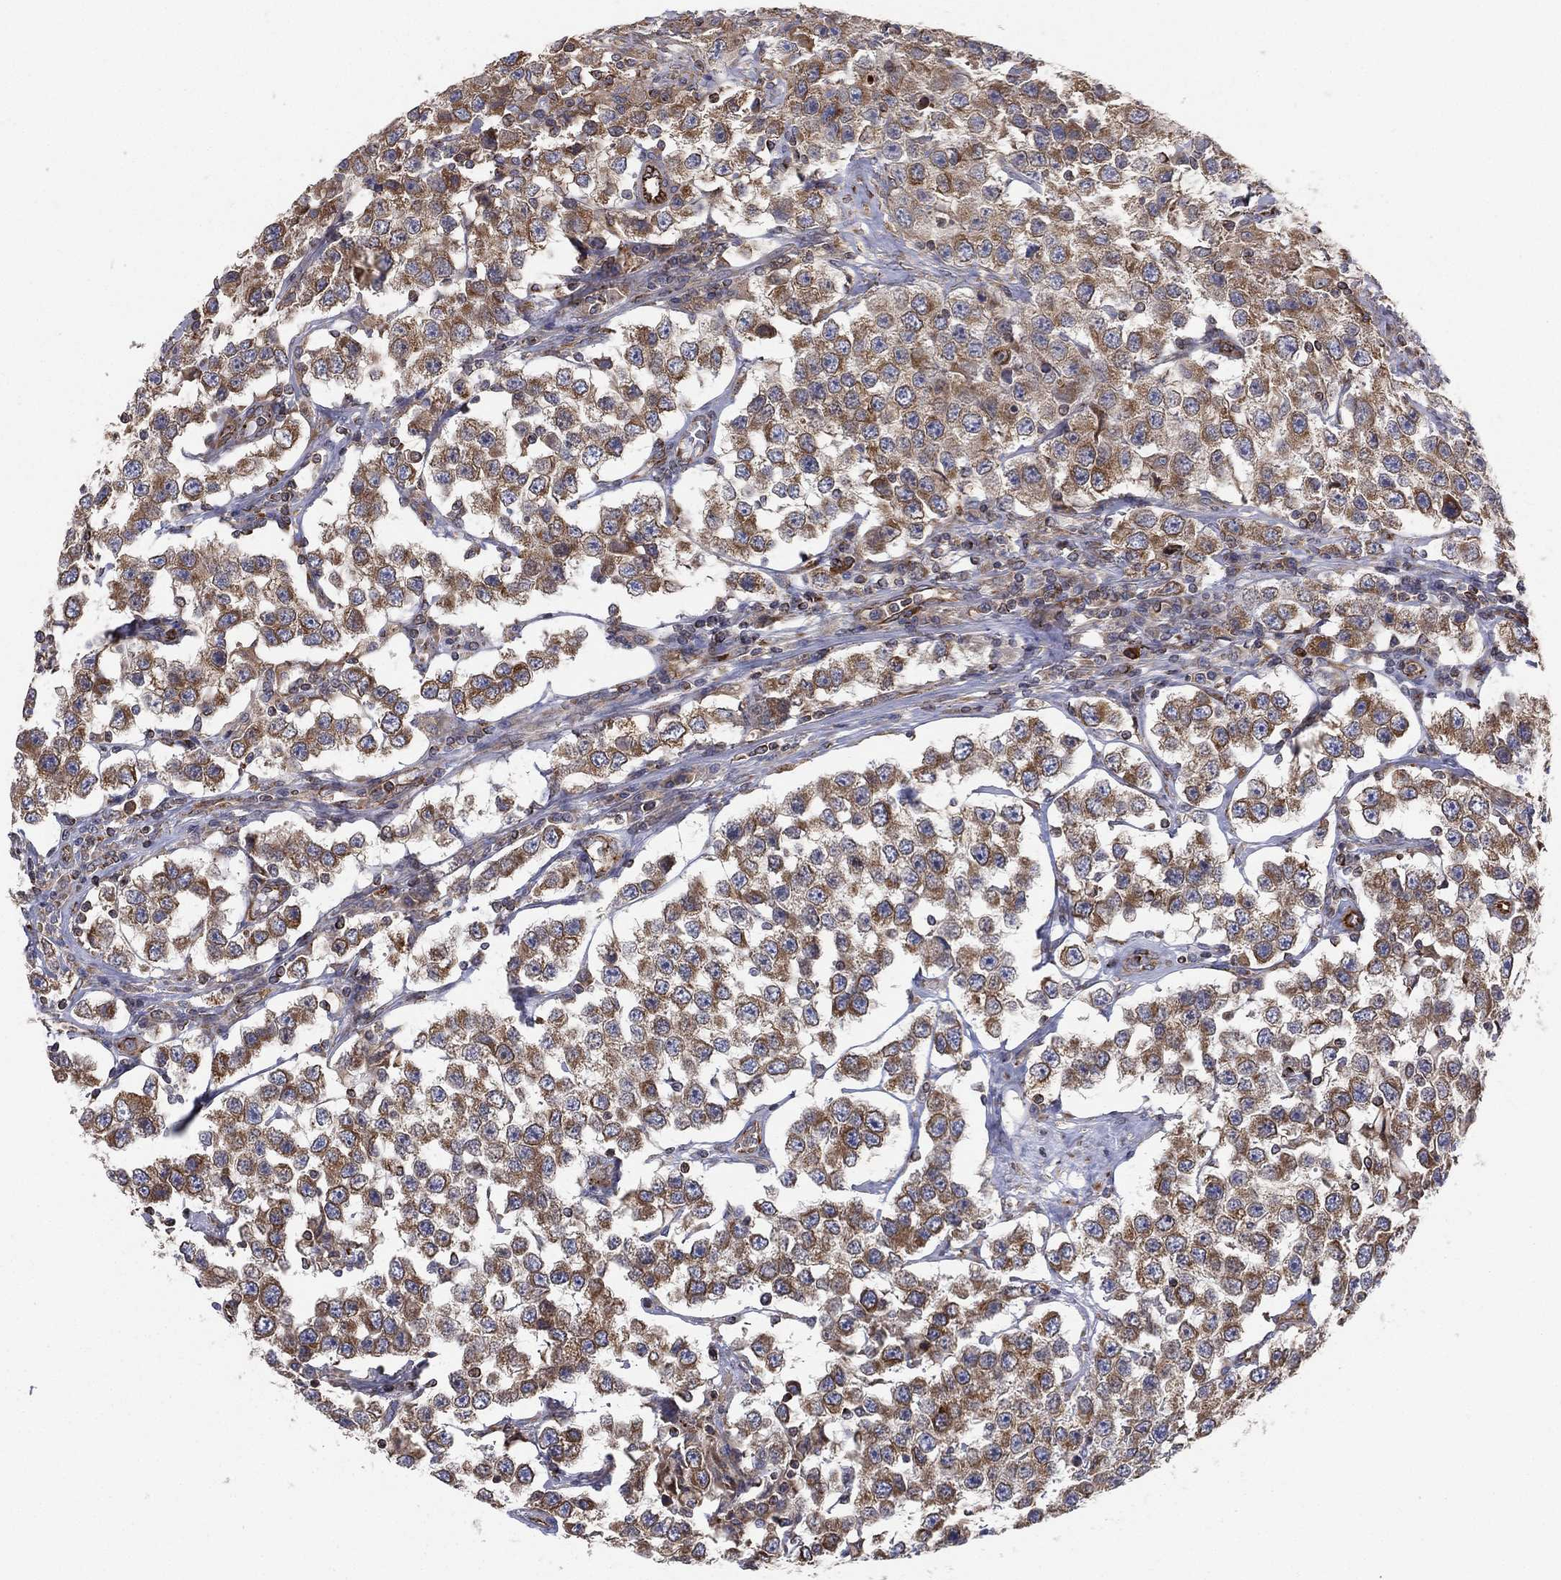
{"staining": {"intensity": "strong", "quantity": "25%-75%", "location": "cytoplasmic/membranous"}, "tissue": "testis cancer", "cell_type": "Tumor cells", "image_type": "cancer", "snomed": [{"axis": "morphology", "description": "Seminoma, NOS"}, {"axis": "topography", "description": "Testis"}], "caption": "Strong cytoplasmic/membranous protein positivity is identified in about 25%-75% of tumor cells in testis cancer.", "gene": "CYB5B", "patient": {"sex": "male", "age": 52}}